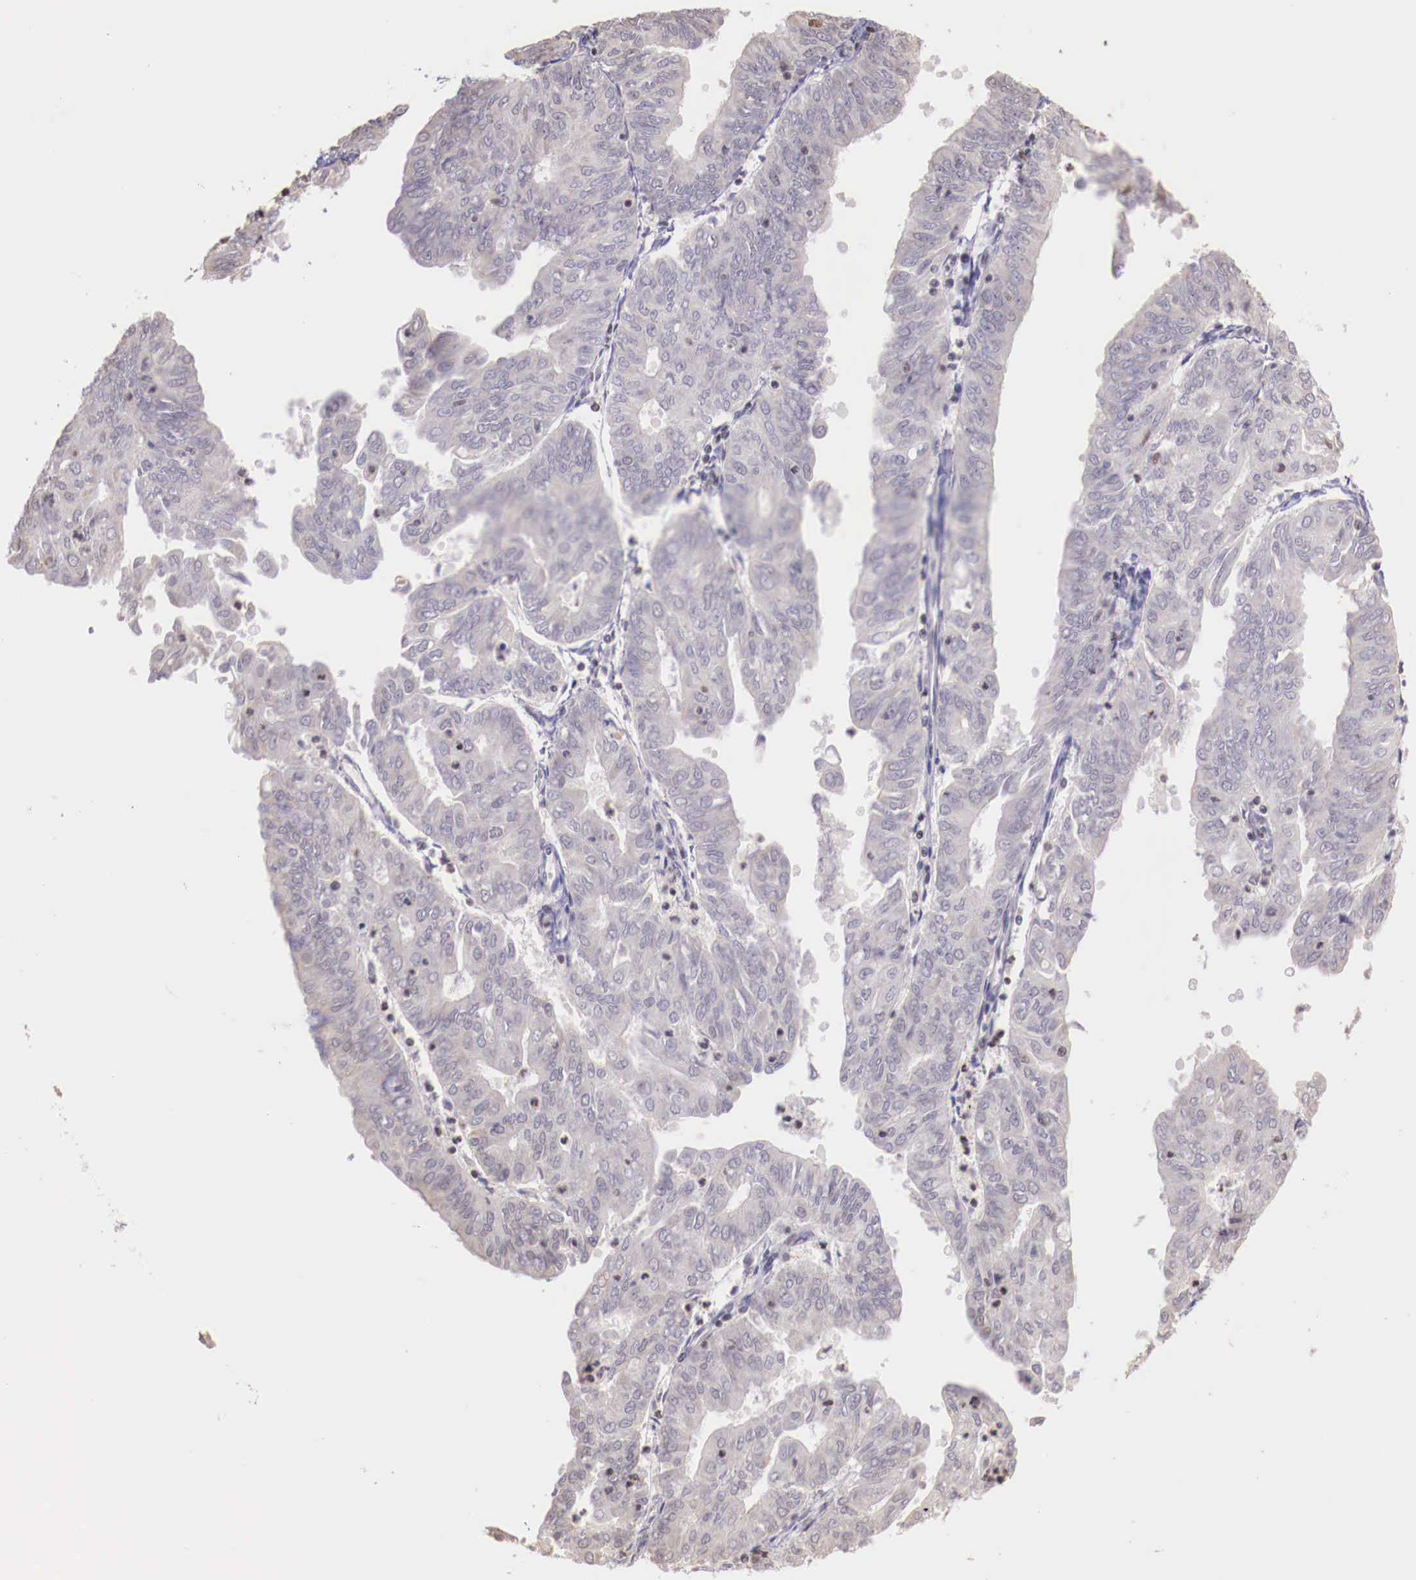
{"staining": {"intensity": "negative", "quantity": "none", "location": "none"}, "tissue": "endometrial cancer", "cell_type": "Tumor cells", "image_type": "cancer", "snomed": [{"axis": "morphology", "description": "Adenocarcinoma, NOS"}, {"axis": "topography", "description": "Endometrium"}], "caption": "Immunohistochemistry image of neoplastic tissue: human endometrial cancer (adenocarcinoma) stained with DAB (3,3'-diaminobenzidine) reveals no significant protein positivity in tumor cells.", "gene": "SP1", "patient": {"sex": "female", "age": 79}}